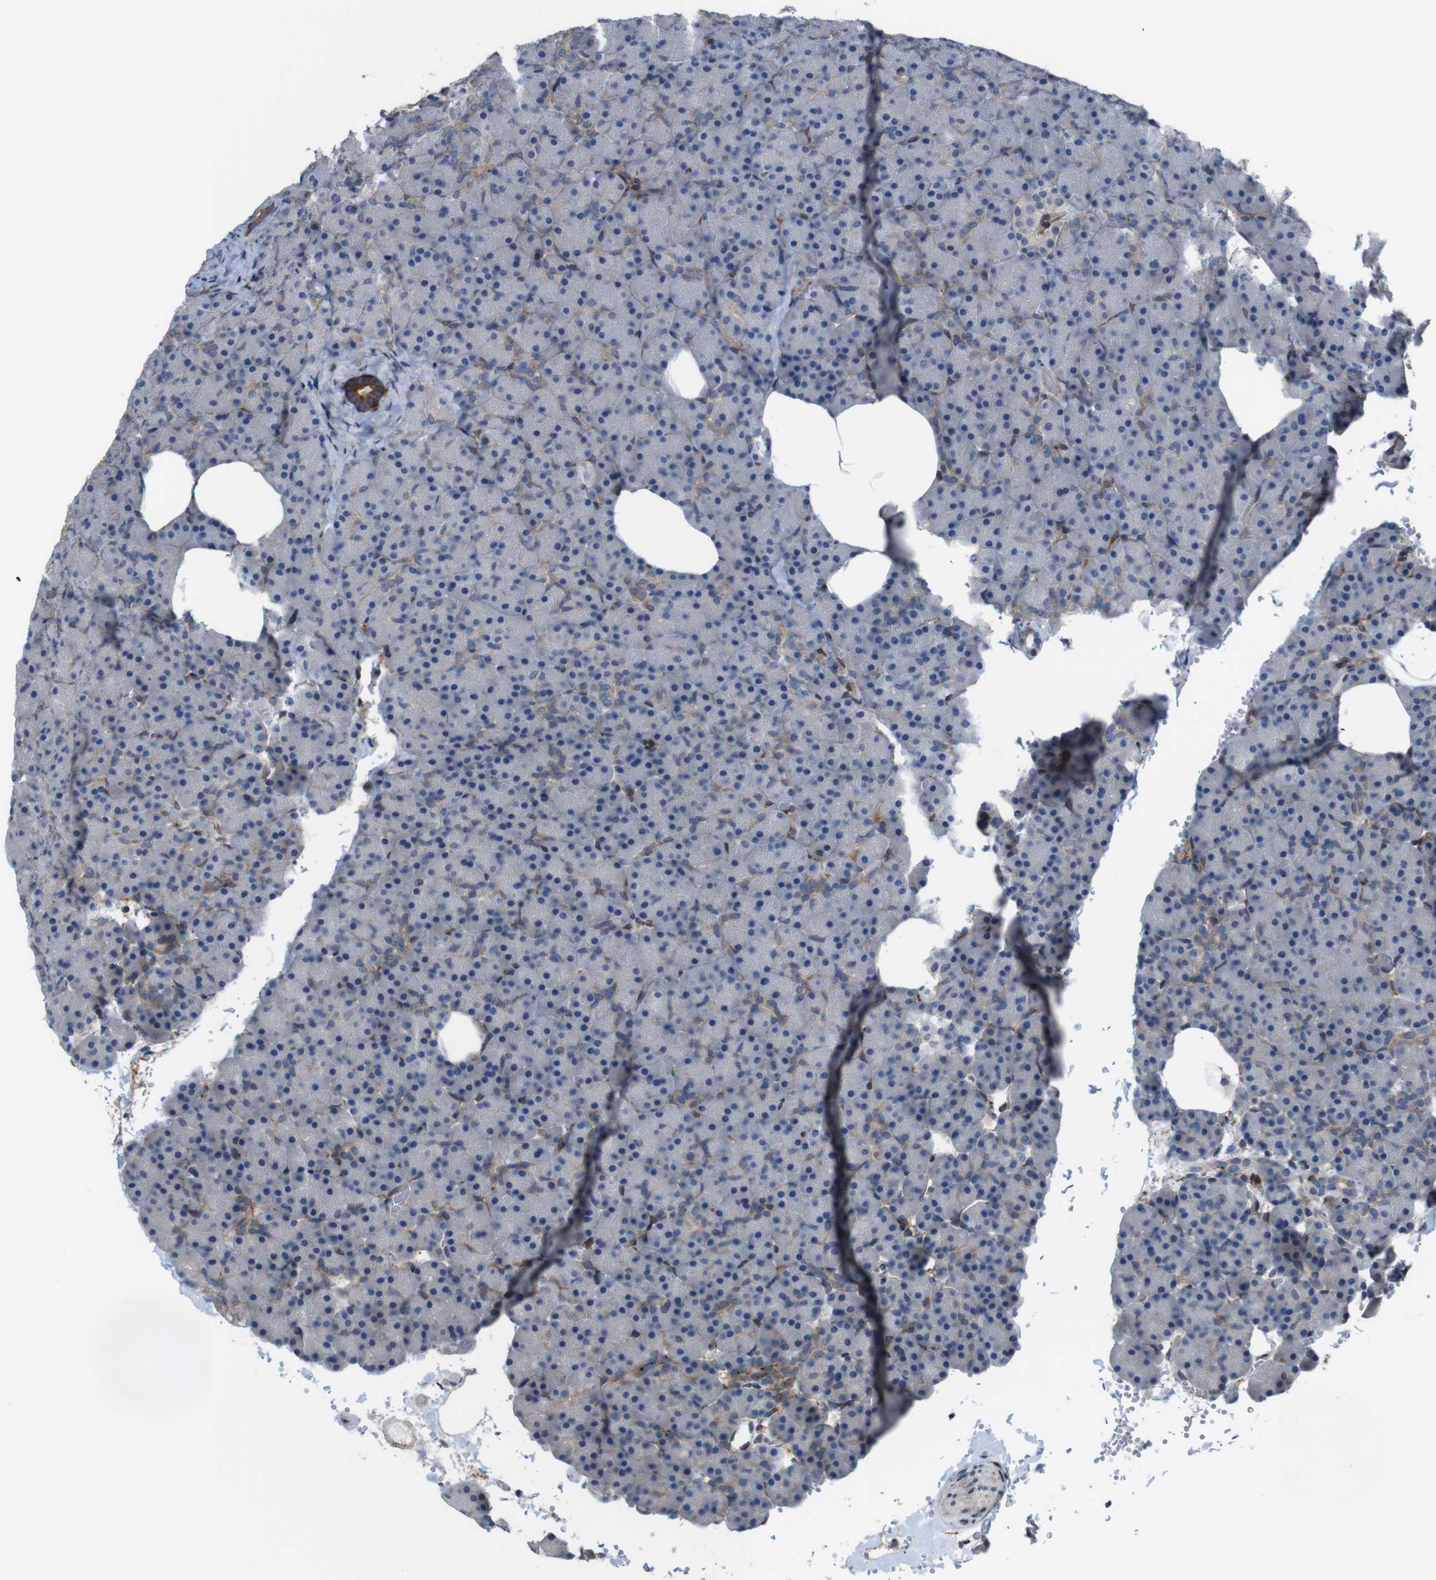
{"staining": {"intensity": "strong", "quantity": "<25%", "location": "cytoplasmic/membranous"}, "tissue": "pancreas", "cell_type": "Exocrine glandular cells", "image_type": "normal", "snomed": [{"axis": "morphology", "description": "Normal tissue, NOS"}, {"axis": "topography", "description": "Pancreas"}], "caption": "Brown immunohistochemical staining in normal human pancreas reveals strong cytoplasmic/membranous expression in approximately <25% of exocrine glandular cells. (DAB IHC, brown staining for protein, blue staining for nuclei).", "gene": "PCOLCE2", "patient": {"sex": "female", "age": 35}}